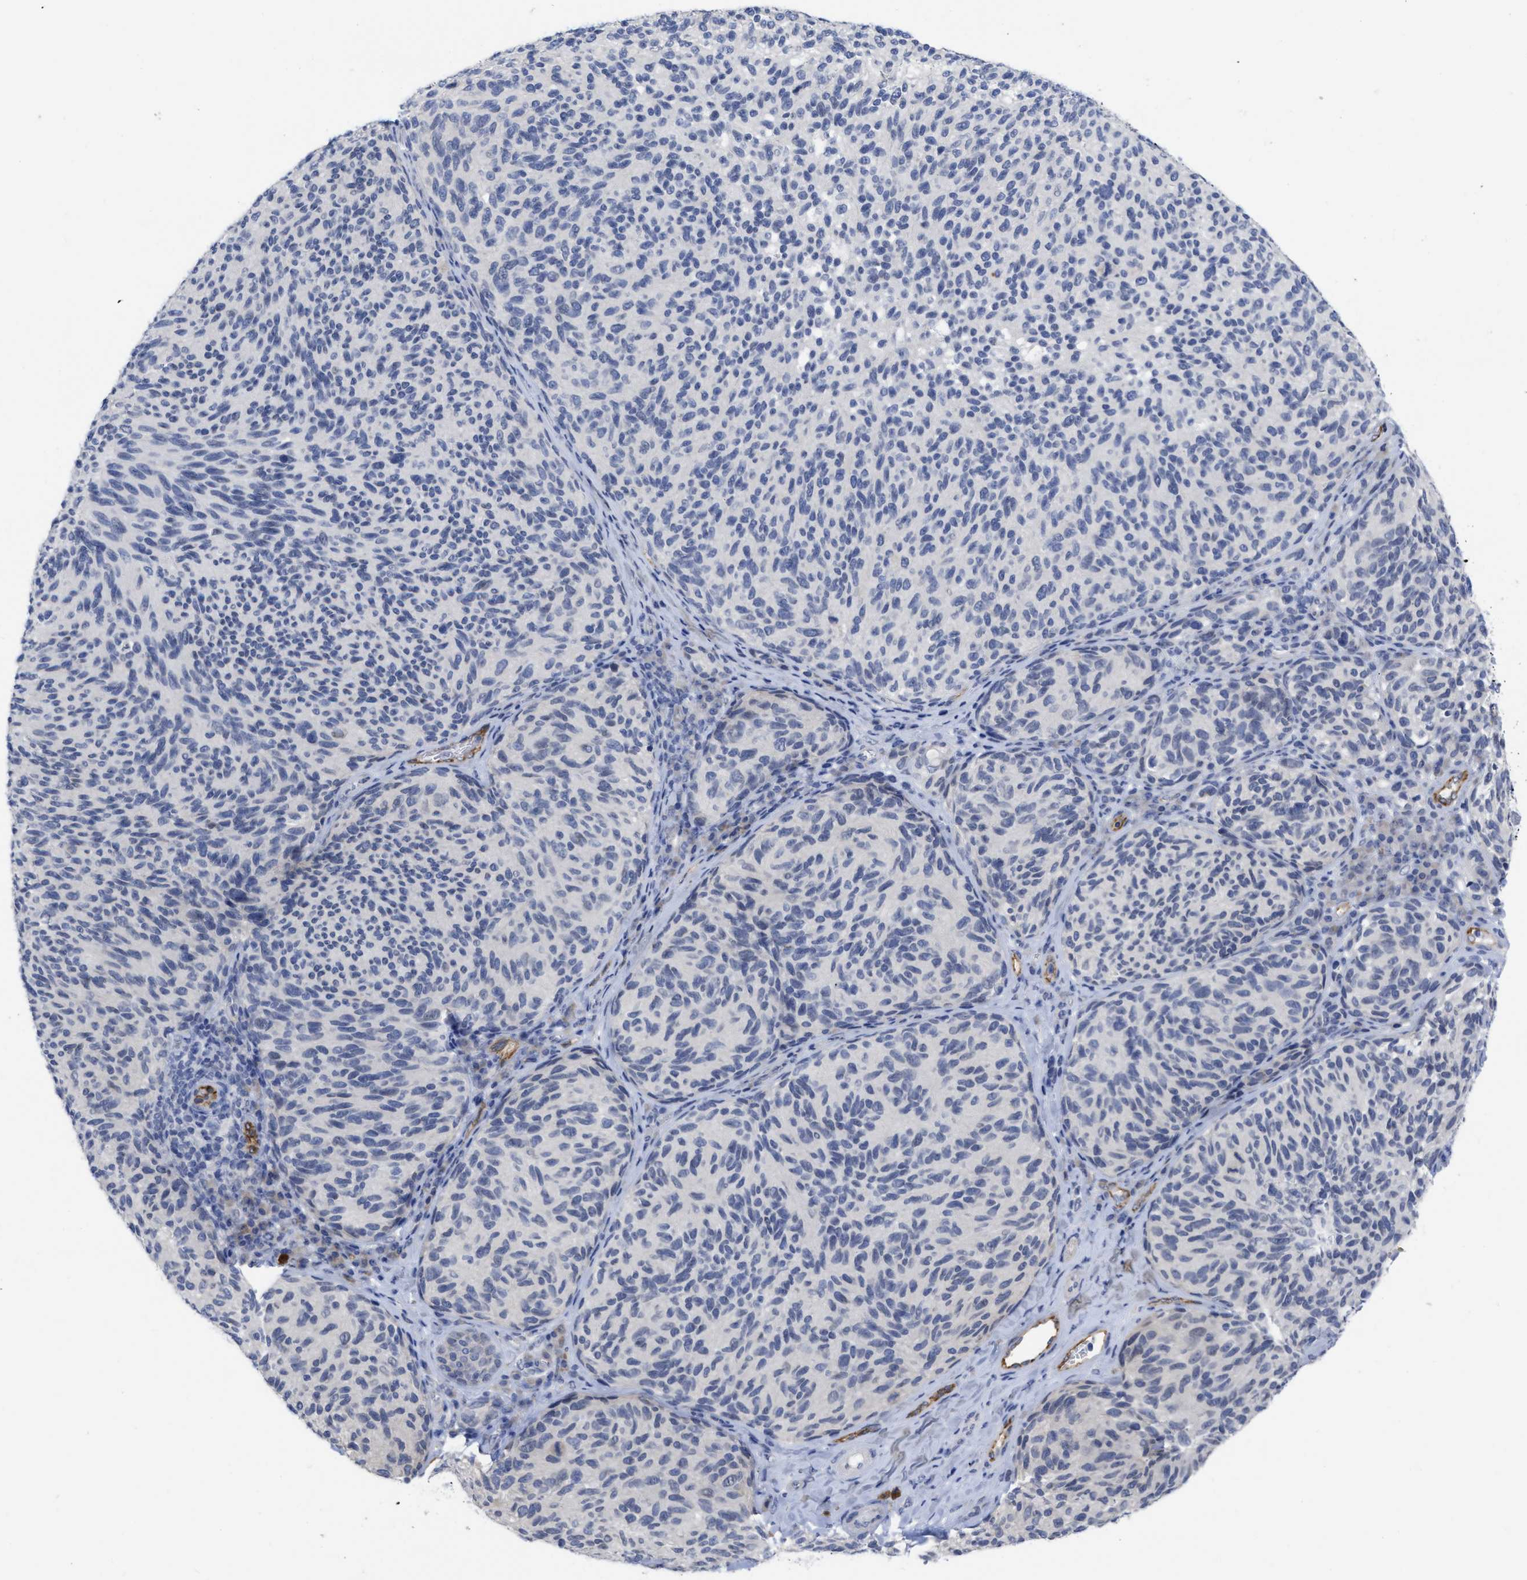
{"staining": {"intensity": "negative", "quantity": "none", "location": "none"}, "tissue": "melanoma", "cell_type": "Tumor cells", "image_type": "cancer", "snomed": [{"axis": "morphology", "description": "Malignant melanoma, NOS"}, {"axis": "topography", "description": "Skin"}], "caption": "Human malignant melanoma stained for a protein using immunohistochemistry (IHC) shows no staining in tumor cells.", "gene": "ACKR1", "patient": {"sex": "female", "age": 73}}